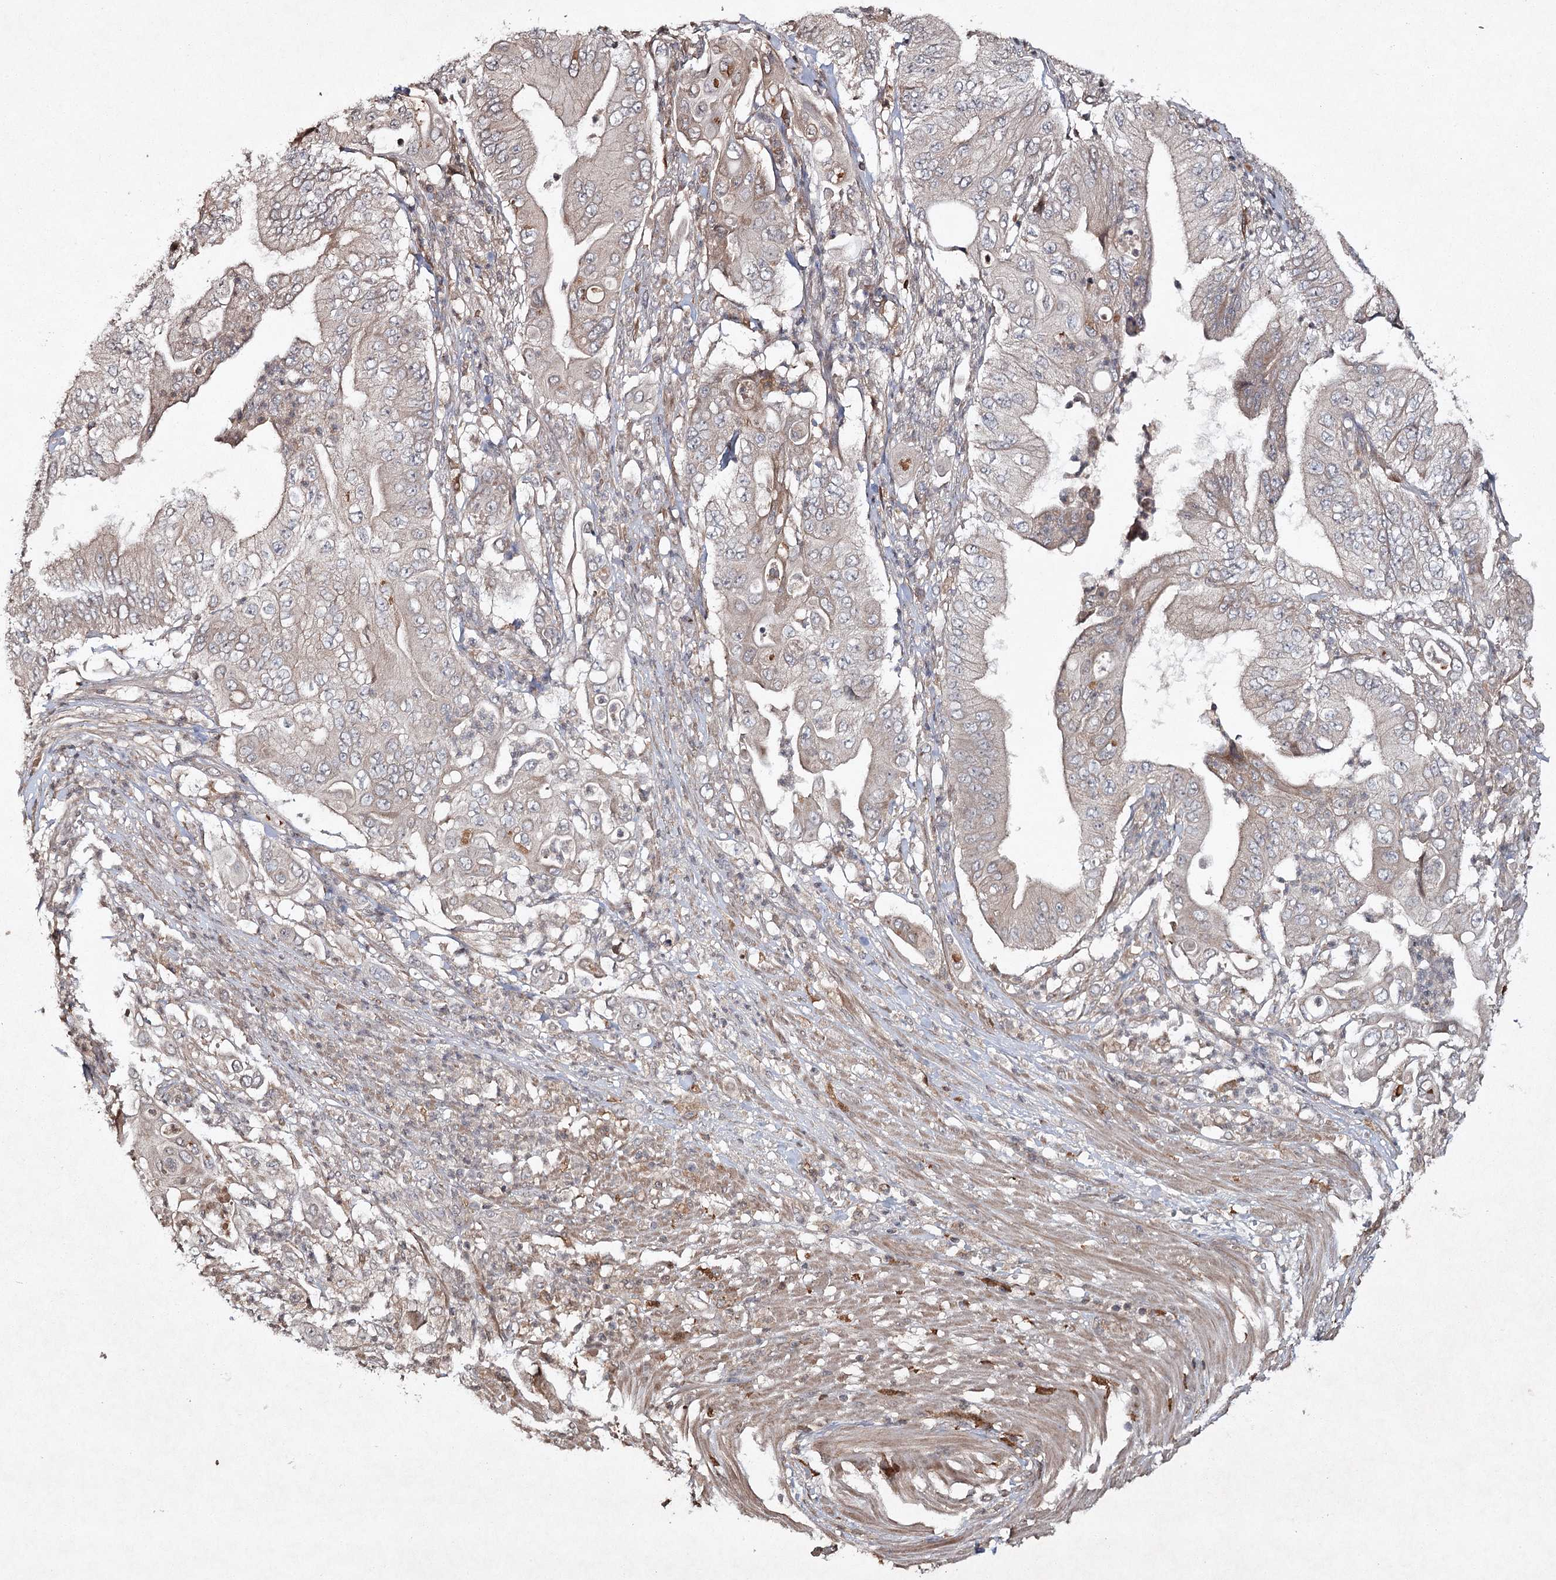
{"staining": {"intensity": "negative", "quantity": "none", "location": "none"}, "tissue": "pancreatic cancer", "cell_type": "Tumor cells", "image_type": "cancer", "snomed": [{"axis": "morphology", "description": "Adenocarcinoma, NOS"}, {"axis": "topography", "description": "Pancreas"}], "caption": "This is a micrograph of immunohistochemistry (IHC) staining of pancreatic cancer (adenocarcinoma), which shows no positivity in tumor cells.", "gene": "CYP2B6", "patient": {"sex": "female", "age": 77}}